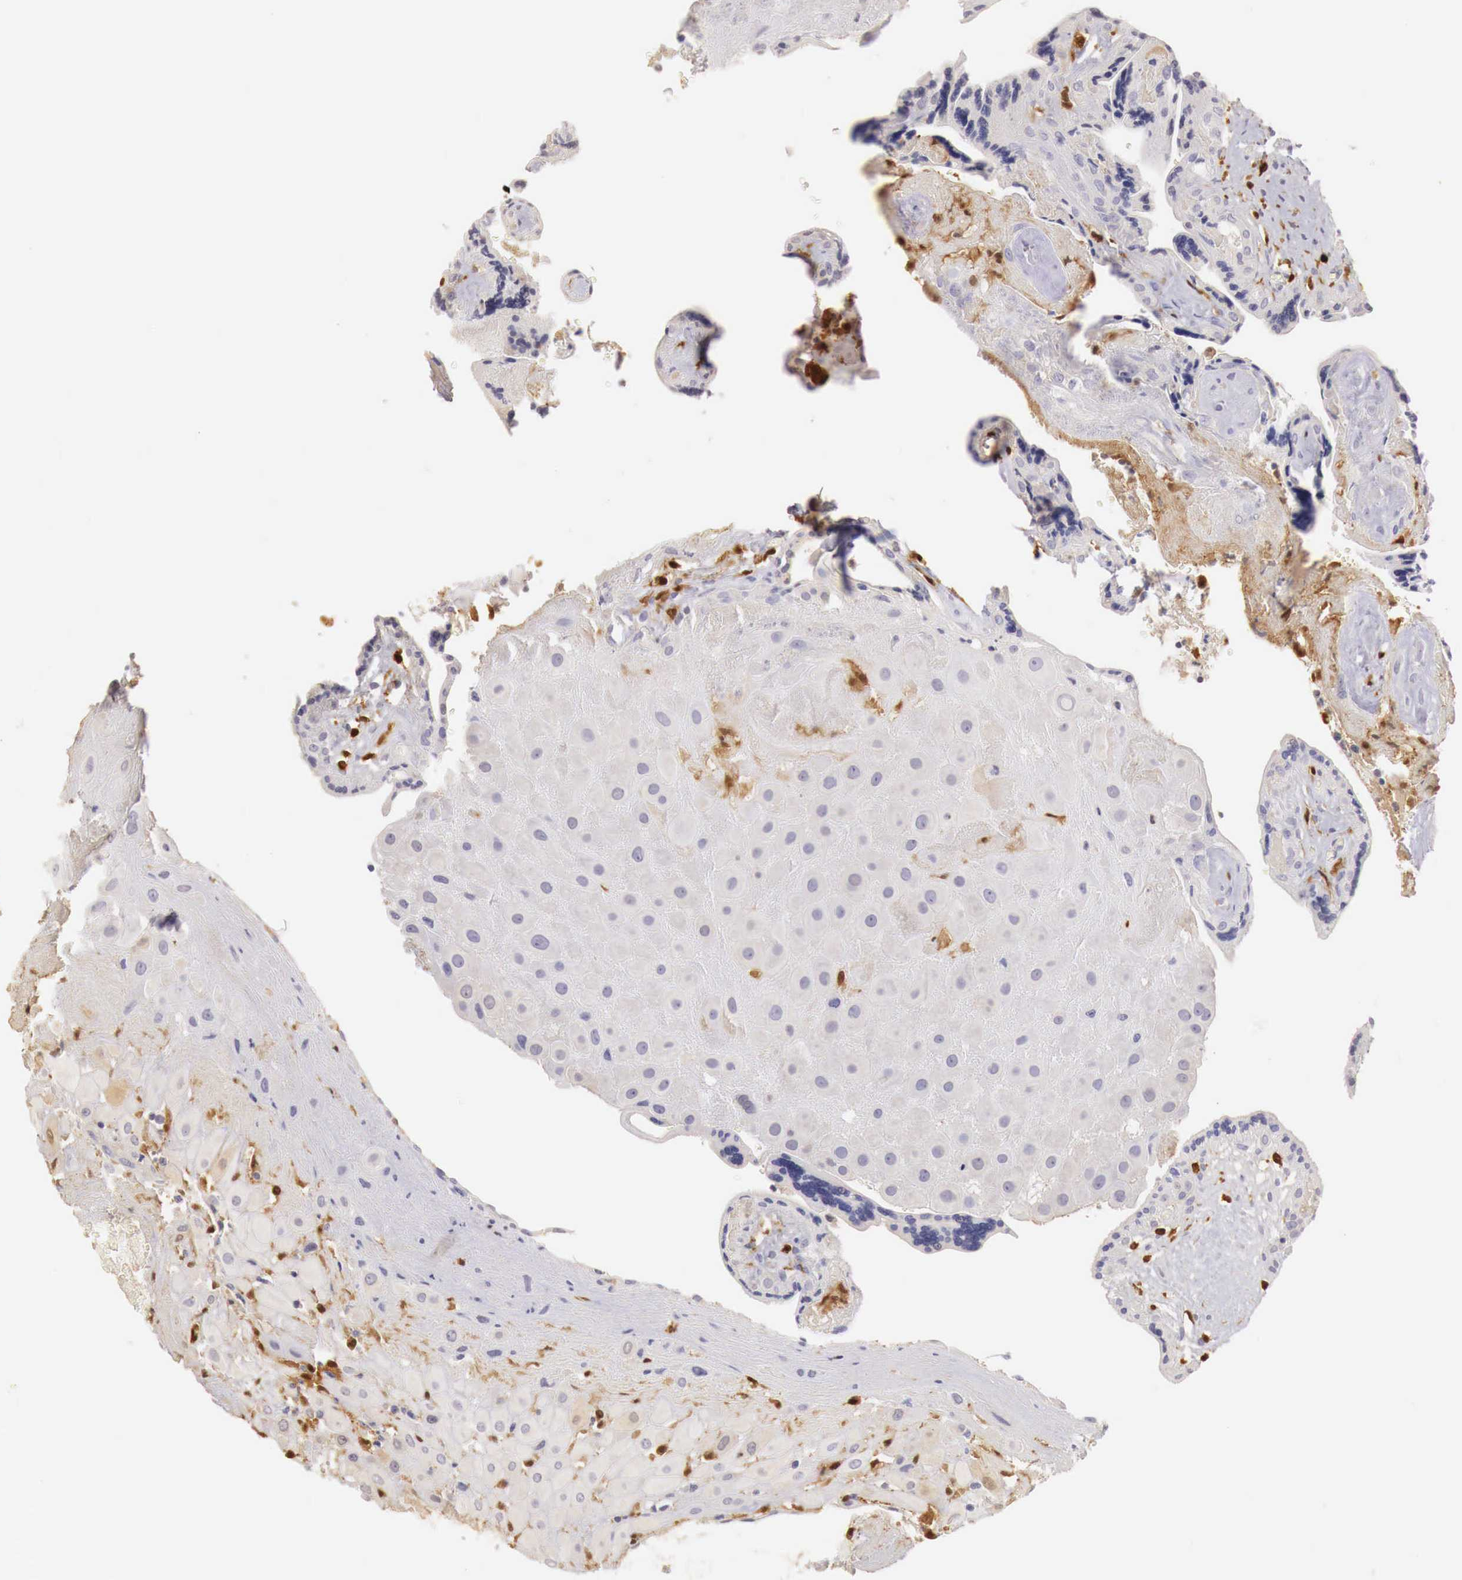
{"staining": {"intensity": "negative", "quantity": "none", "location": "none"}, "tissue": "placenta", "cell_type": "Decidual cells", "image_type": "normal", "snomed": [{"axis": "morphology", "description": "Normal tissue, NOS"}, {"axis": "topography", "description": "Placenta"}], "caption": "Decidual cells show no significant staining in benign placenta. (DAB (3,3'-diaminobenzidine) immunohistochemistry with hematoxylin counter stain).", "gene": "RENBP", "patient": {"sex": "female", "age": 24}}